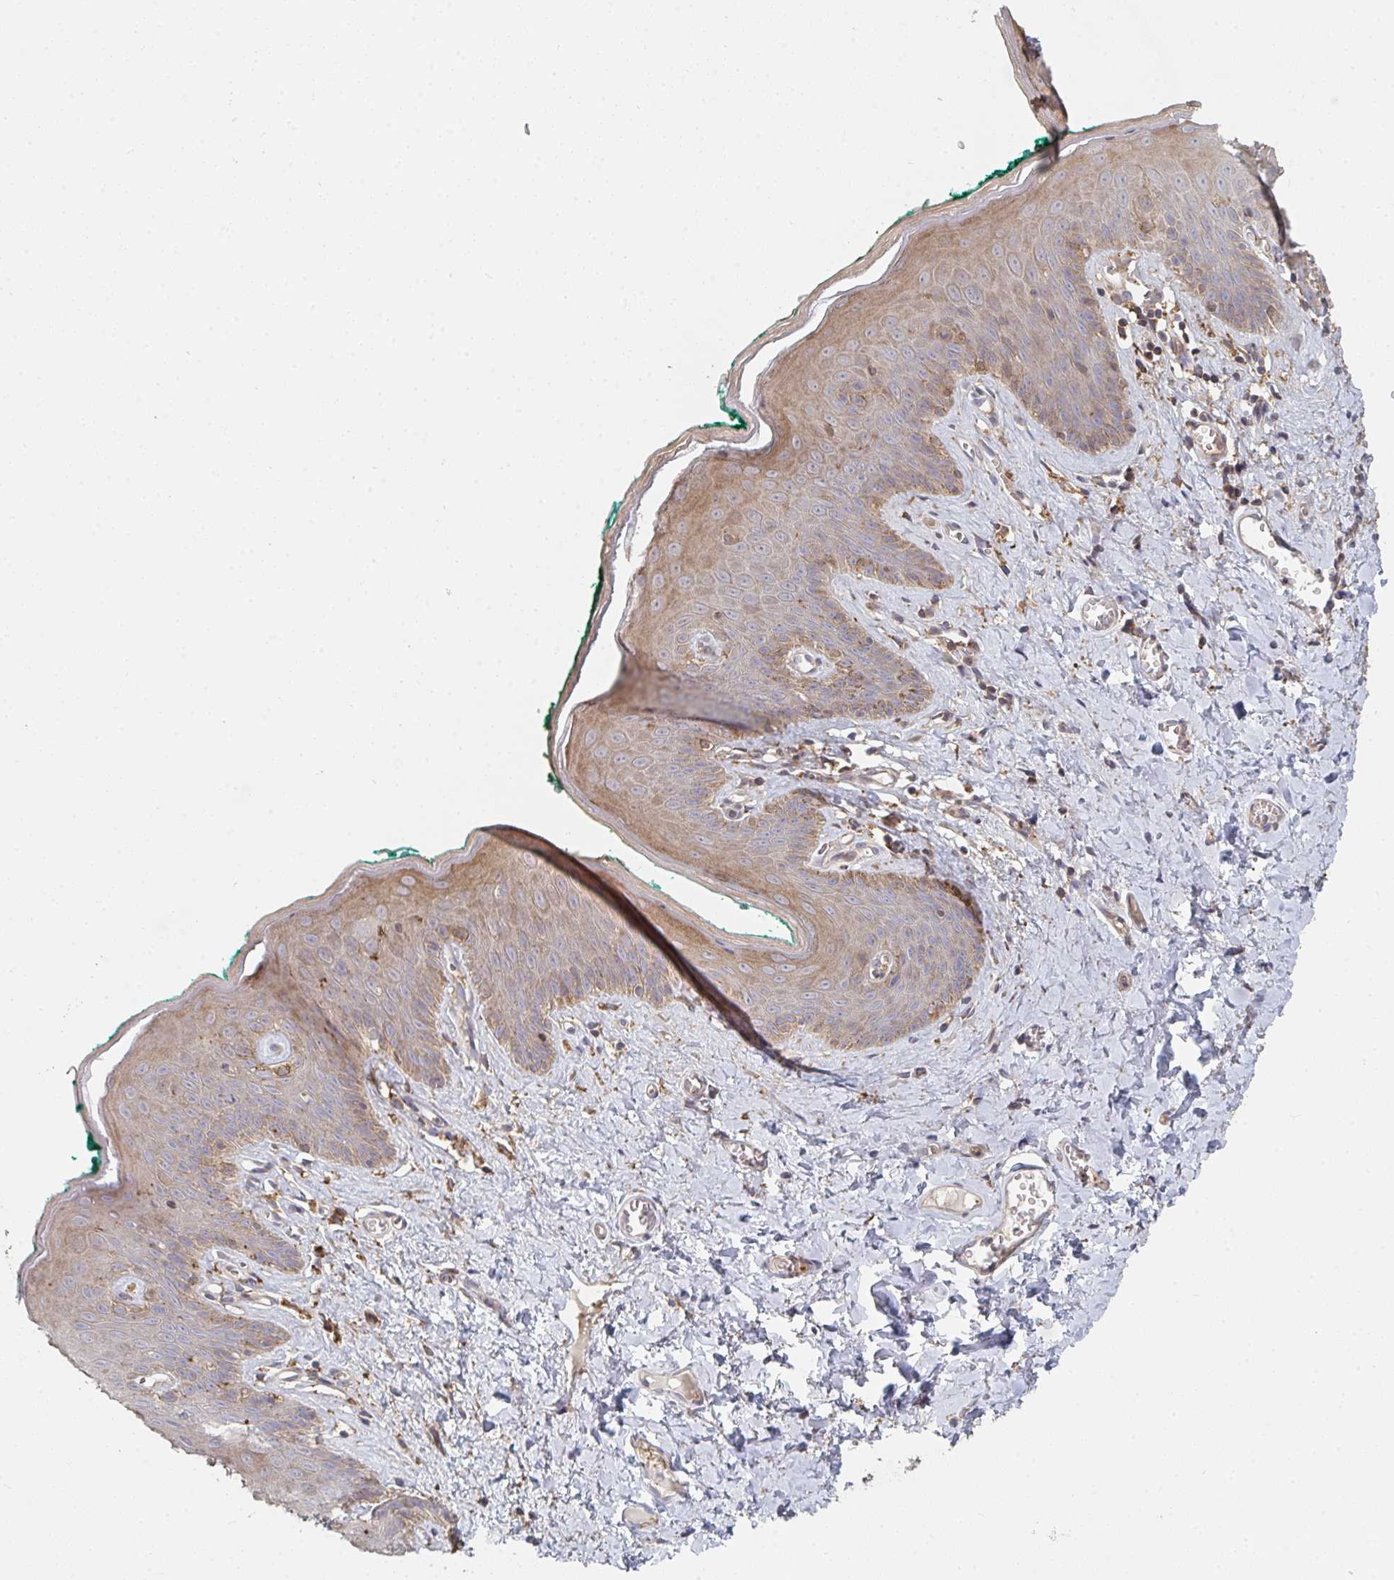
{"staining": {"intensity": "moderate", "quantity": ">75%", "location": "cytoplasmic/membranous"}, "tissue": "skin", "cell_type": "Epidermal cells", "image_type": "normal", "snomed": [{"axis": "morphology", "description": "Normal tissue, NOS"}, {"axis": "topography", "description": "Vulva"}, {"axis": "topography", "description": "Peripheral nerve tissue"}], "caption": "Immunohistochemical staining of unremarkable human skin shows medium levels of moderate cytoplasmic/membranous positivity in approximately >75% of epidermal cells.", "gene": "PTEN", "patient": {"sex": "female", "age": 66}}